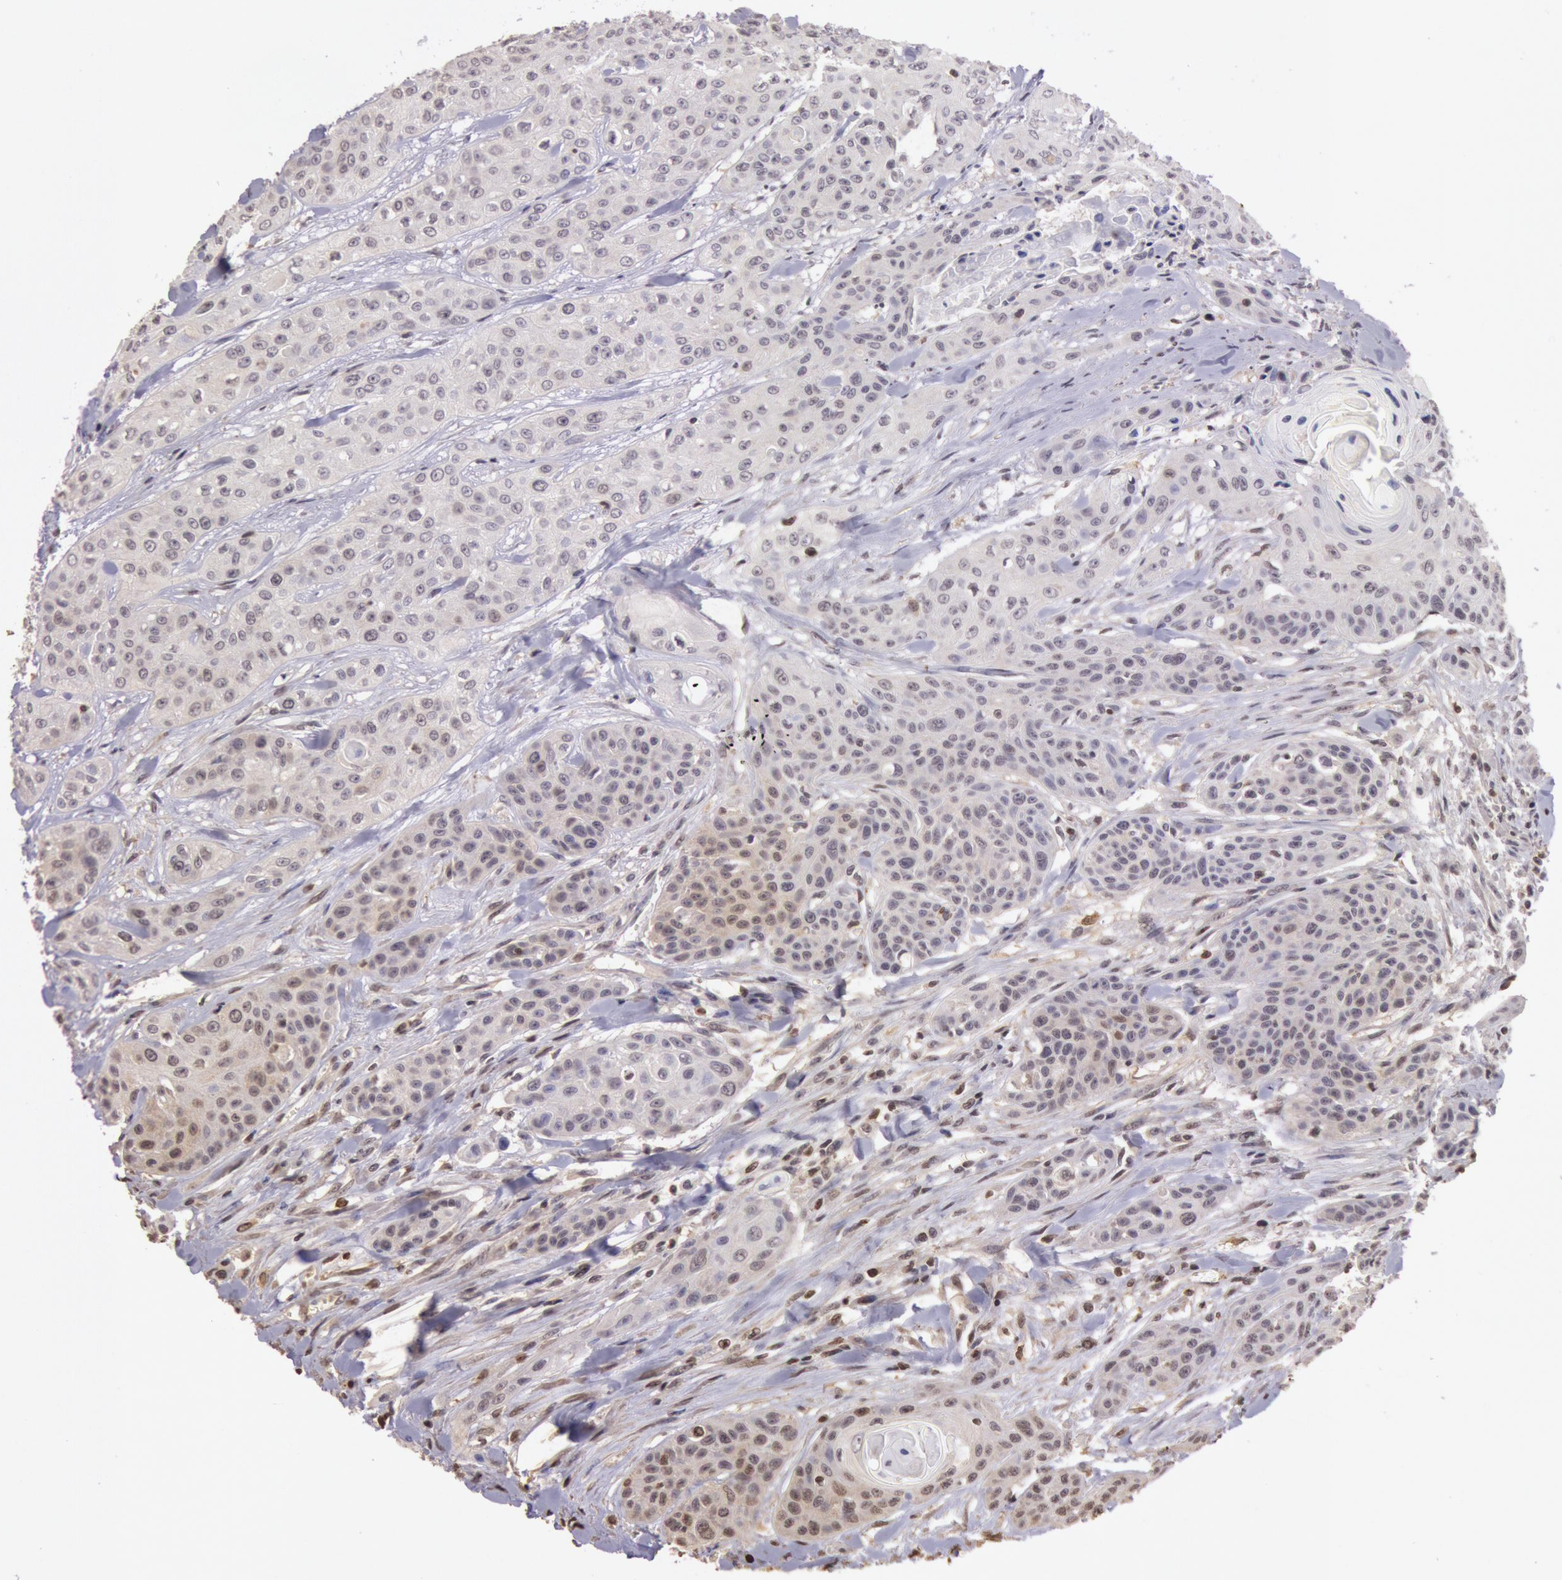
{"staining": {"intensity": "weak", "quantity": "<25%", "location": "cytoplasmic/membranous,nuclear"}, "tissue": "head and neck cancer", "cell_type": "Tumor cells", "image_type": "cancer", "snomed": [{"axis": "morphology", "description": "Squamous cell carcinoma, NOS"}, {"axis": "morphology", "description": "Squamous cell carcinoma, metastatic, NOS"}, {"axis": "topography", "description": "Lymph node"}, {"axis": "topography", "description": "Salivary gland"}, {"axis": "topography", "description": "Head-Neck"}], "caption": "A high-resolution photomicrograph shows IHC staining of head and neck cancer (metastatic squamous cell carcinoma), which exhibits no significant expression in tumor cells.", "gene": "SOD1", "patient": {"sex": "female", "age": 74}}